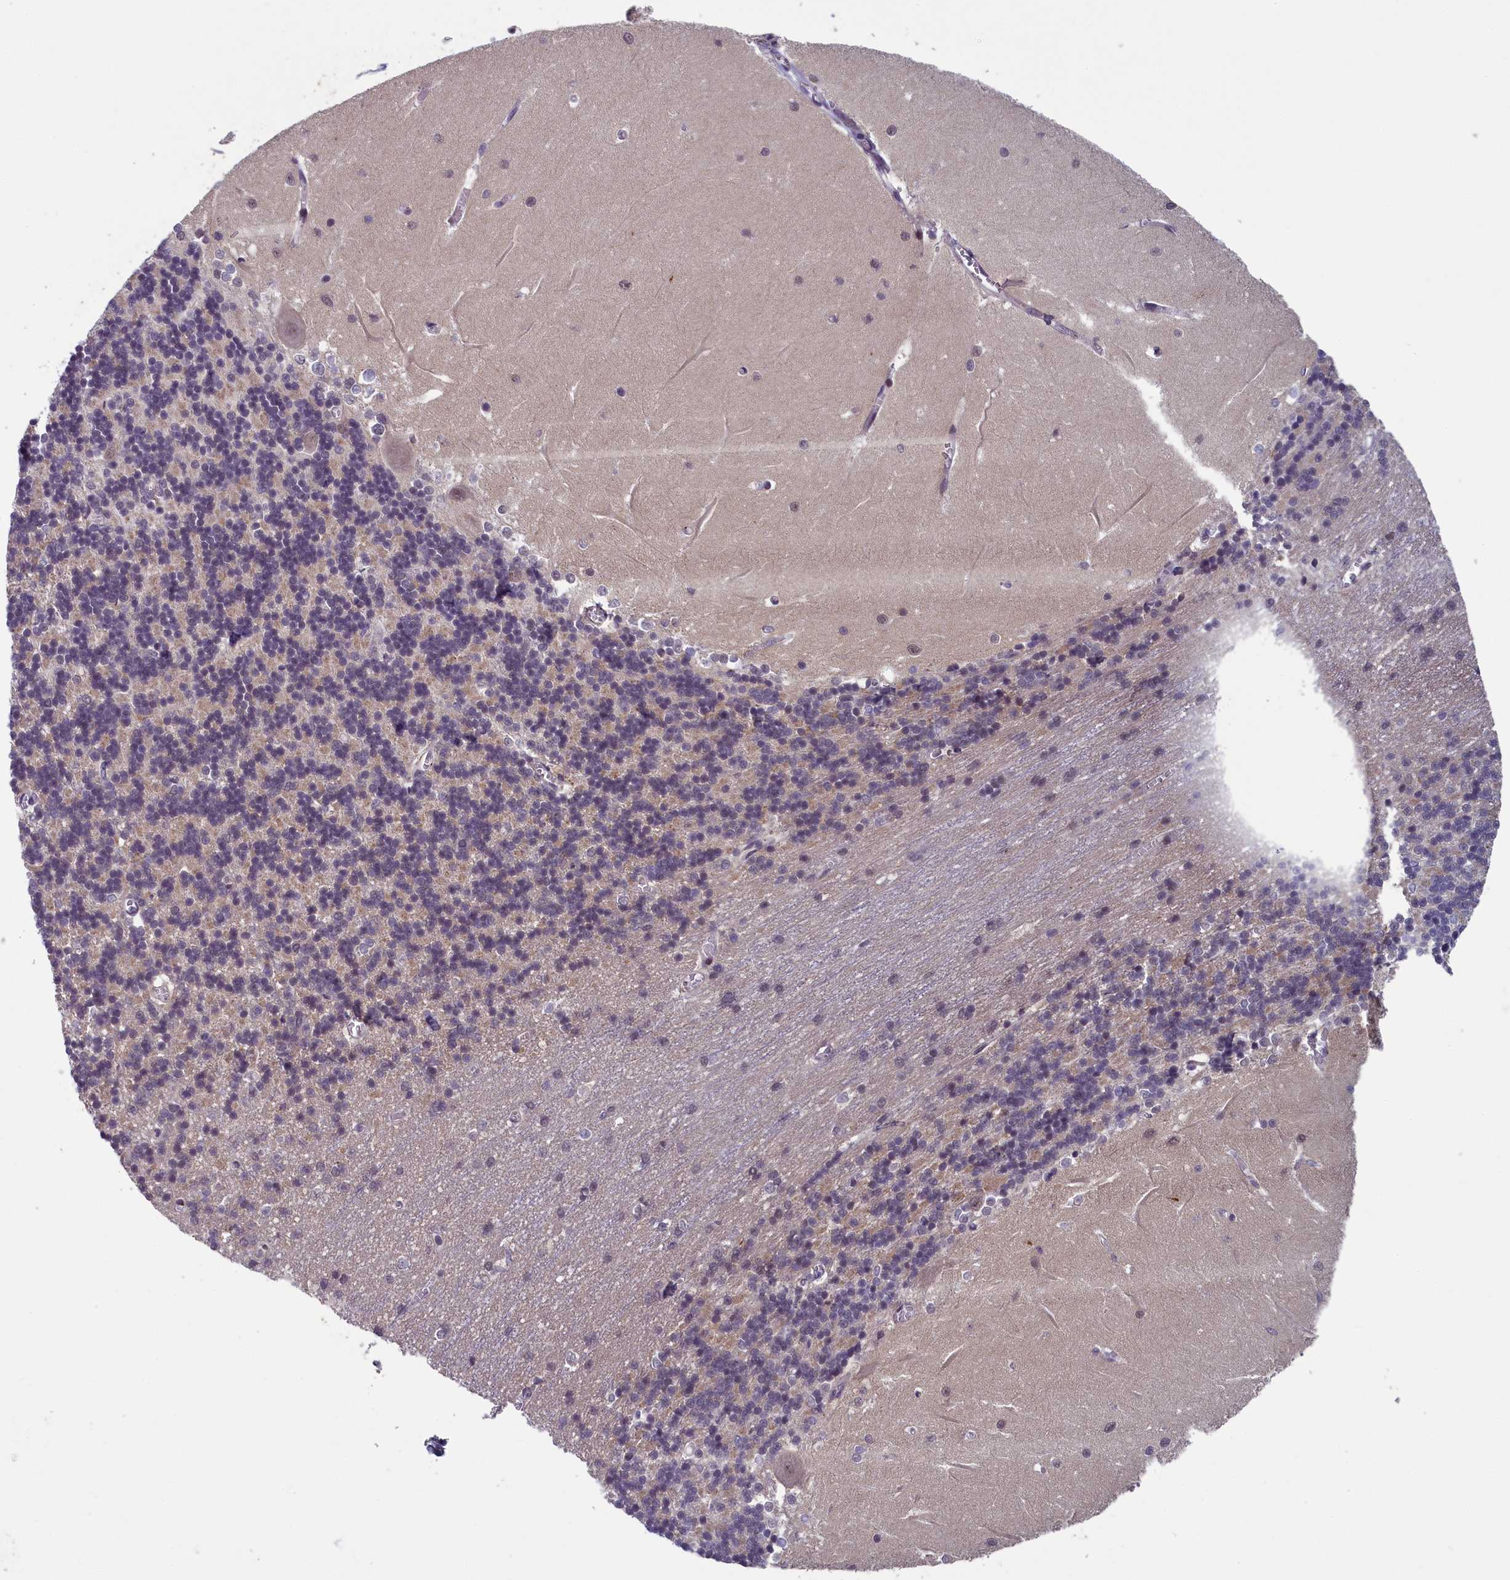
{"staining": {"intensity": "negative", "quantity": "none", "location": "none"}, "tissue": "cerebellum", "cell_type": "Cells in granular layer", "image_type": "normal", "snomed": [{"axis": "morphology", "description": "Normal tissue, NOS"}, {"axis": "topography", "description": "Cerebellum"}], "caption": "A histopathology image of human cerebellum is negative for staining in cells in granular layer. The staining was performed using DAB (3,3'-diaminobenzidine) to visualize the protein expression in brown, while the nuclei were stained in blue with hematoxylin (Magnification: 20x).", "gene": "CNEP1R1", "patient": {"sex": "male", "age": 37}}